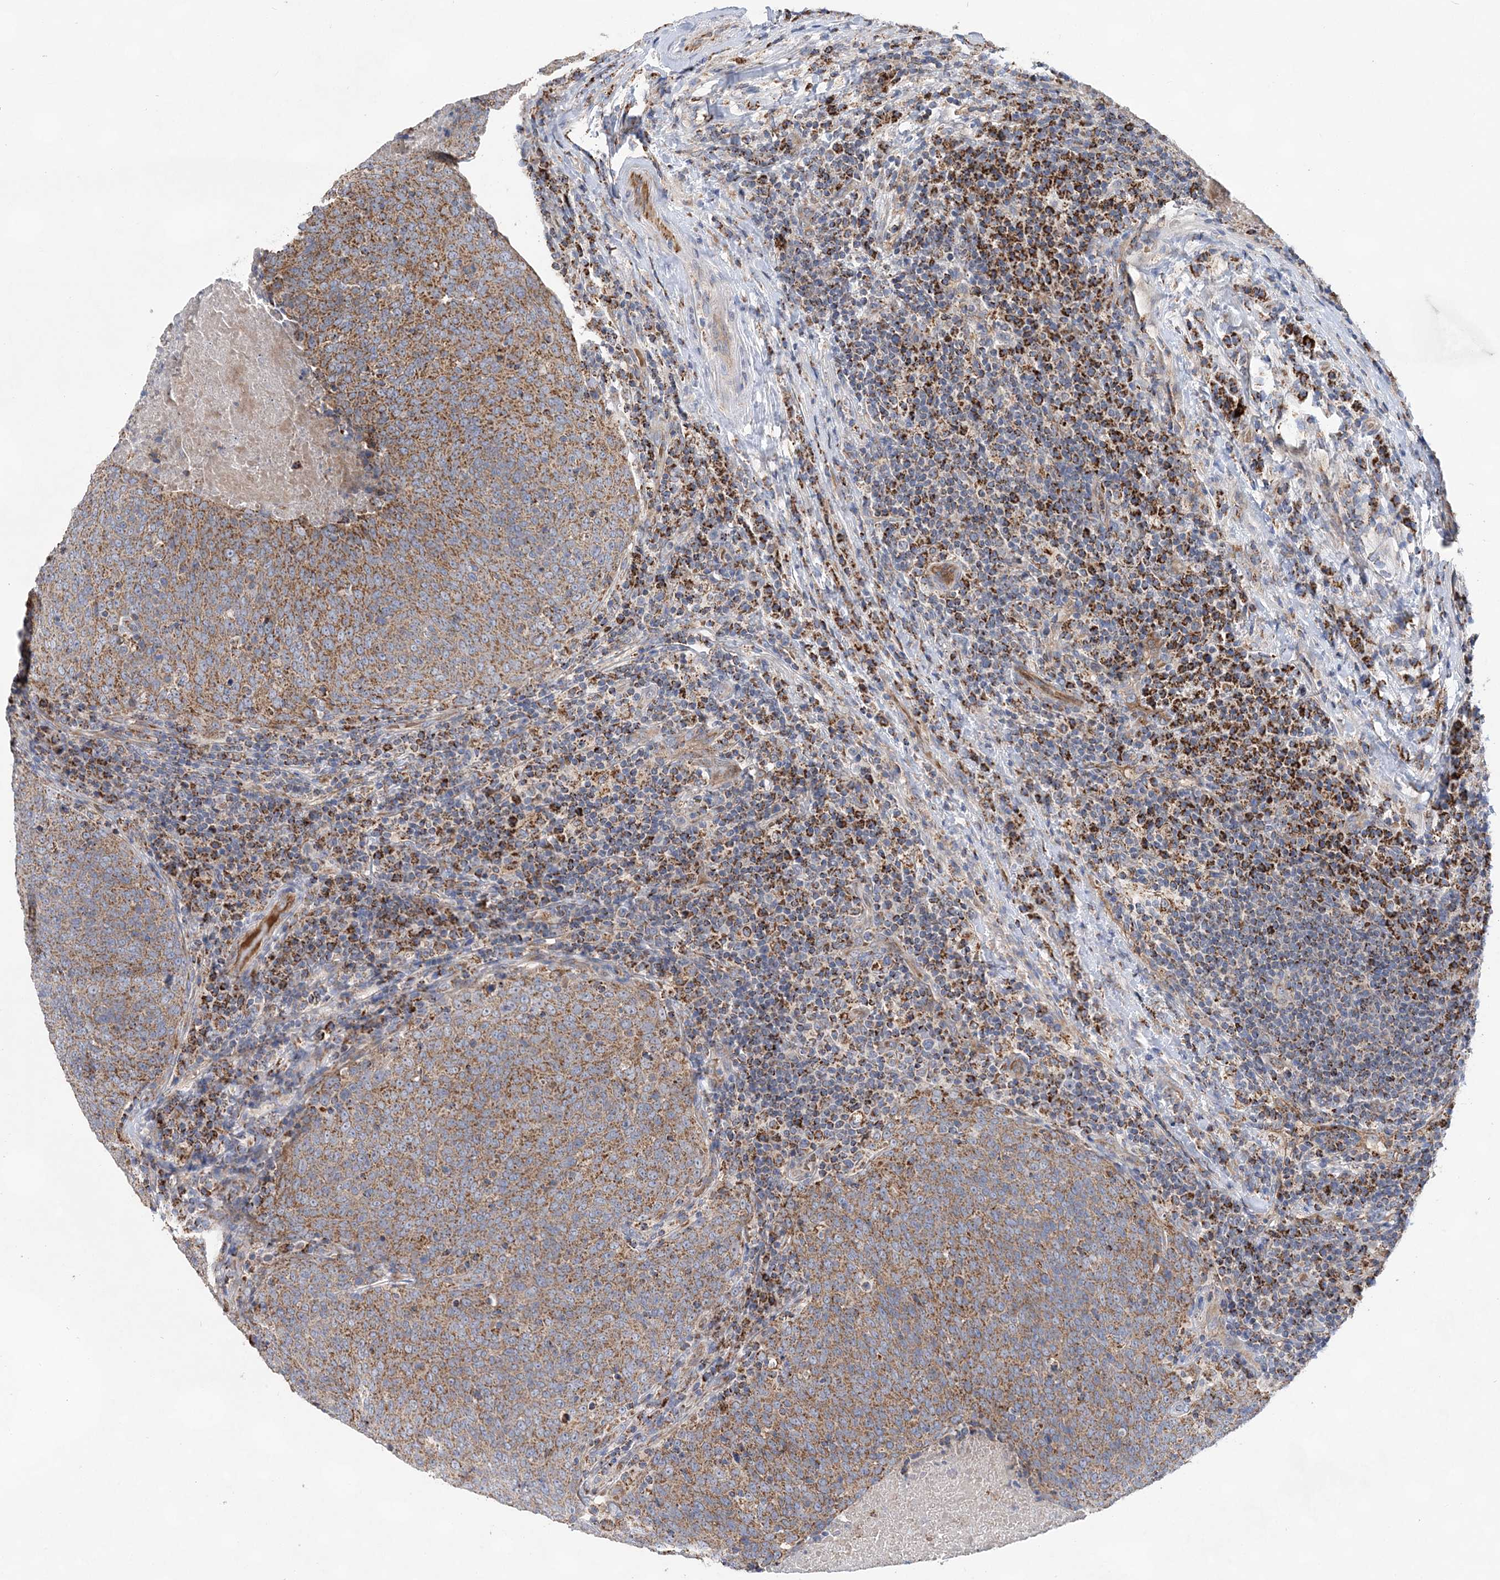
{"staining": {"intensity": "moderate", "quantity": ">75%", "location": "cytoplasmic/membranous"}, "tissue": "head and neck cancer", "cell_type": "Tumor cells", "image_type": "cancer", "snomed": [{"axis": "morphology", "description": "Squamous cell carcinoma, NOS"}, {"axis": "morphology", "description": "Squamous cell carcinoma, metastatic, NOS"}, {"axis": "topography", "description": "Lymph node"}, {"axis": "topography", "description": "Head-Neck"}], "caption": "Immunohistochemical staining of human metastatic squamous cell carcinoma (head and neck) displays moderate cytoplasmic/membranous protein expression in approximately >75% of tumor cells.", "gene": "TRAPPC13", "patient": {"sex": "male", "age": 62}}